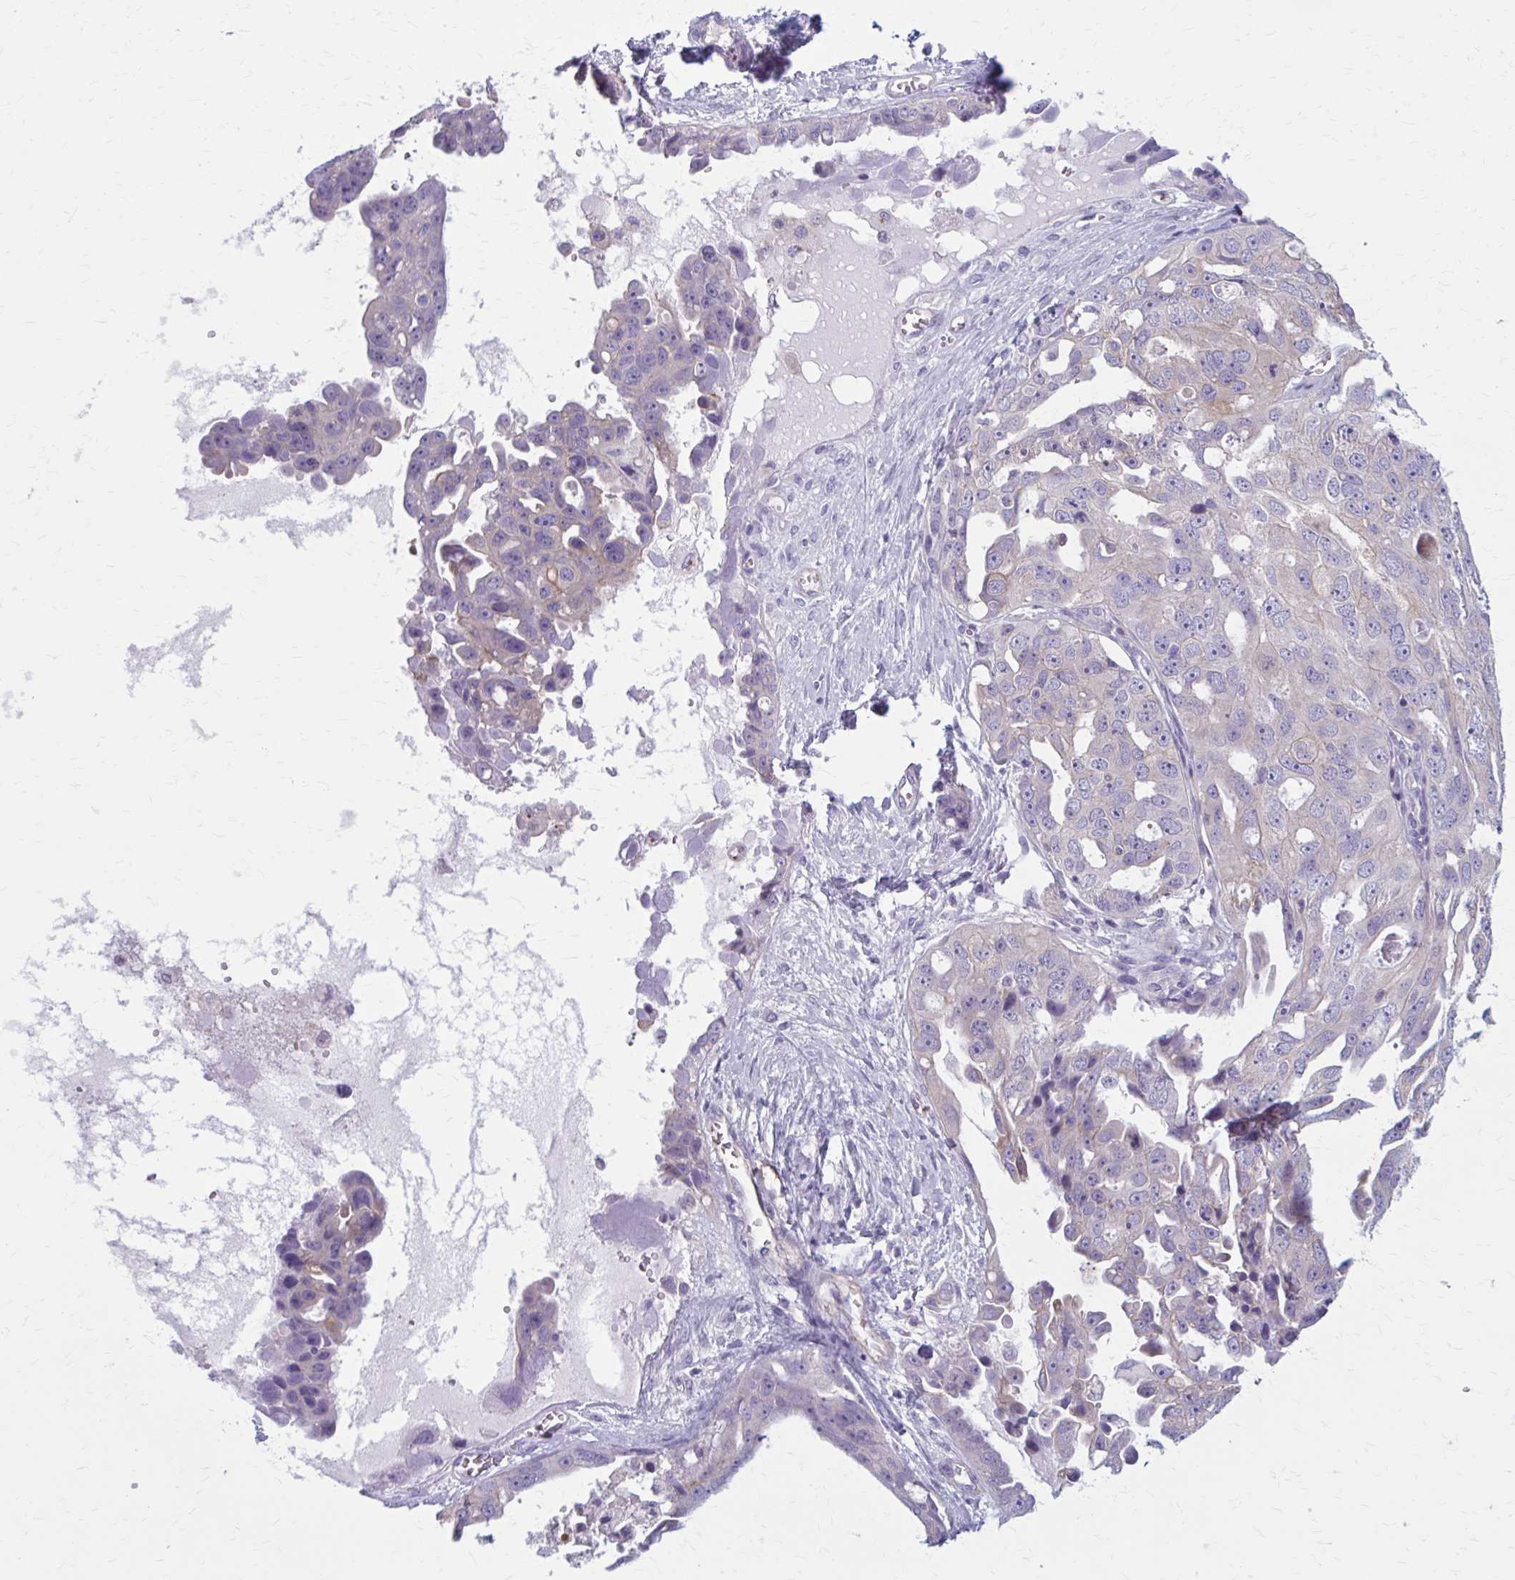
{"staining": {"intensity": "weak", "quantity": "<25%", "location": "cytoplasmic/membranous"}, "tissue": "ovarian cancer", "cell_type": "Tumor cells", "image_type": "cancer", "snomed": [{"axis": "morphology", "description": "Carcinoma, endometroid"}, {"axis": "topography", "description": "Ovary"}], "caption": "This is a micrograph of immunohistochemistry staining of ovarian cancer, which shows no expression in tumor cells. Brightfield microscopy of IHC stained with DAB (brown) and hematoxylin (blue), captured at high magnification.", "gene": "ZDHHC7", "patient": {"sex": "female", "age": 70}}